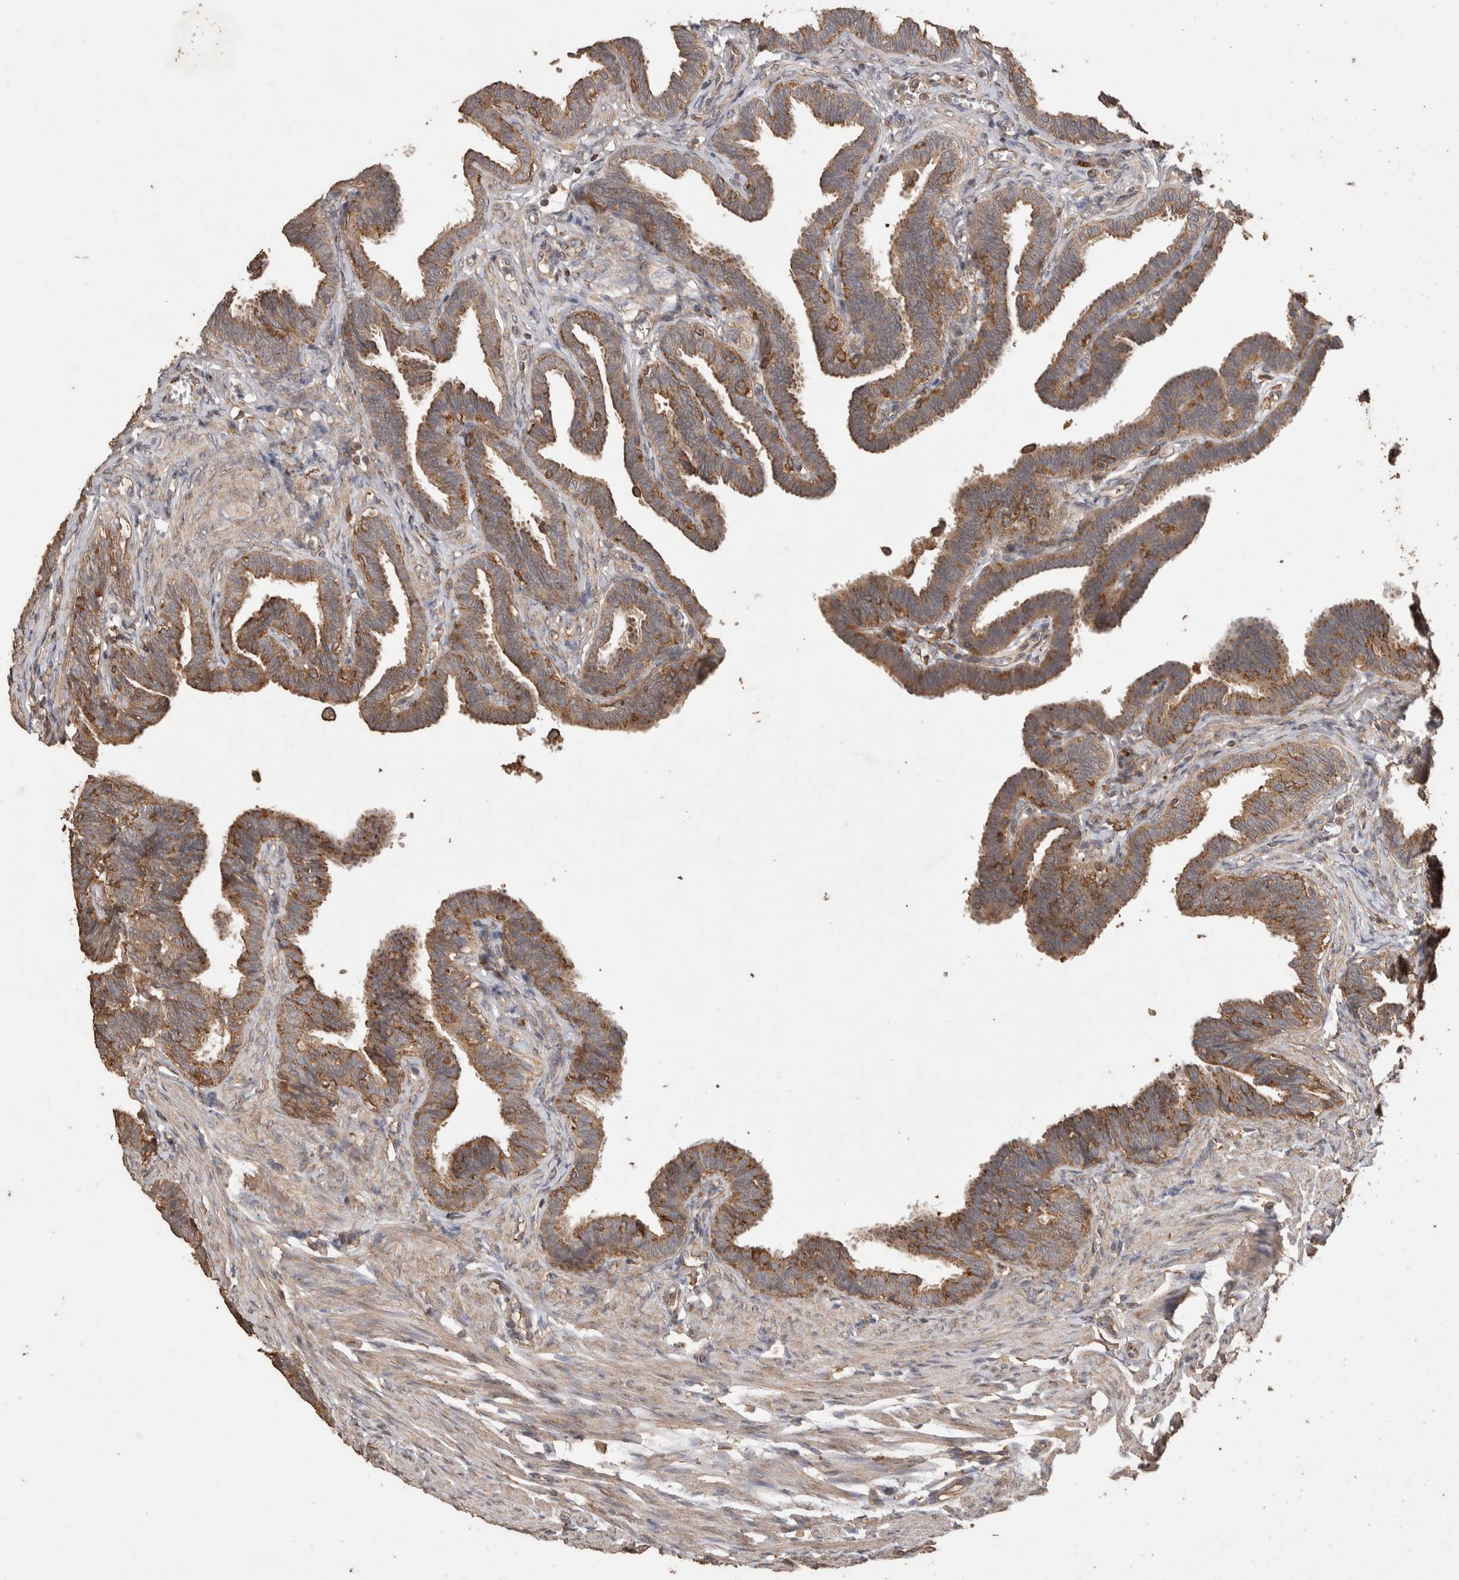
{"staining": {"intensity": "moderate", "quantity": ">75%", "location": "cytoplasmic/membranous"}, "tissue": "fallopian tube", "cell_type": "Glandular cells", "image_type": "normal", "snomed": [{"axis": "morphology", "description": "Normal tissue, NOS"}, {"axis": "topography", "description": "Fallopian tube"}, {"axis": "topography", "description": "Ovary"}], "caption": "IHC (DAB (3,3'-diaminobenzidine)) staining of normal fallopian tube demonstrates moderate cytoplasmic/membranous protein expression in about >75% of glandular cells. (Brightfield microscopy of DAB IHC at high magnification).", "gene": "SNX31", "patient": {"sex": "female", "age": 23}}